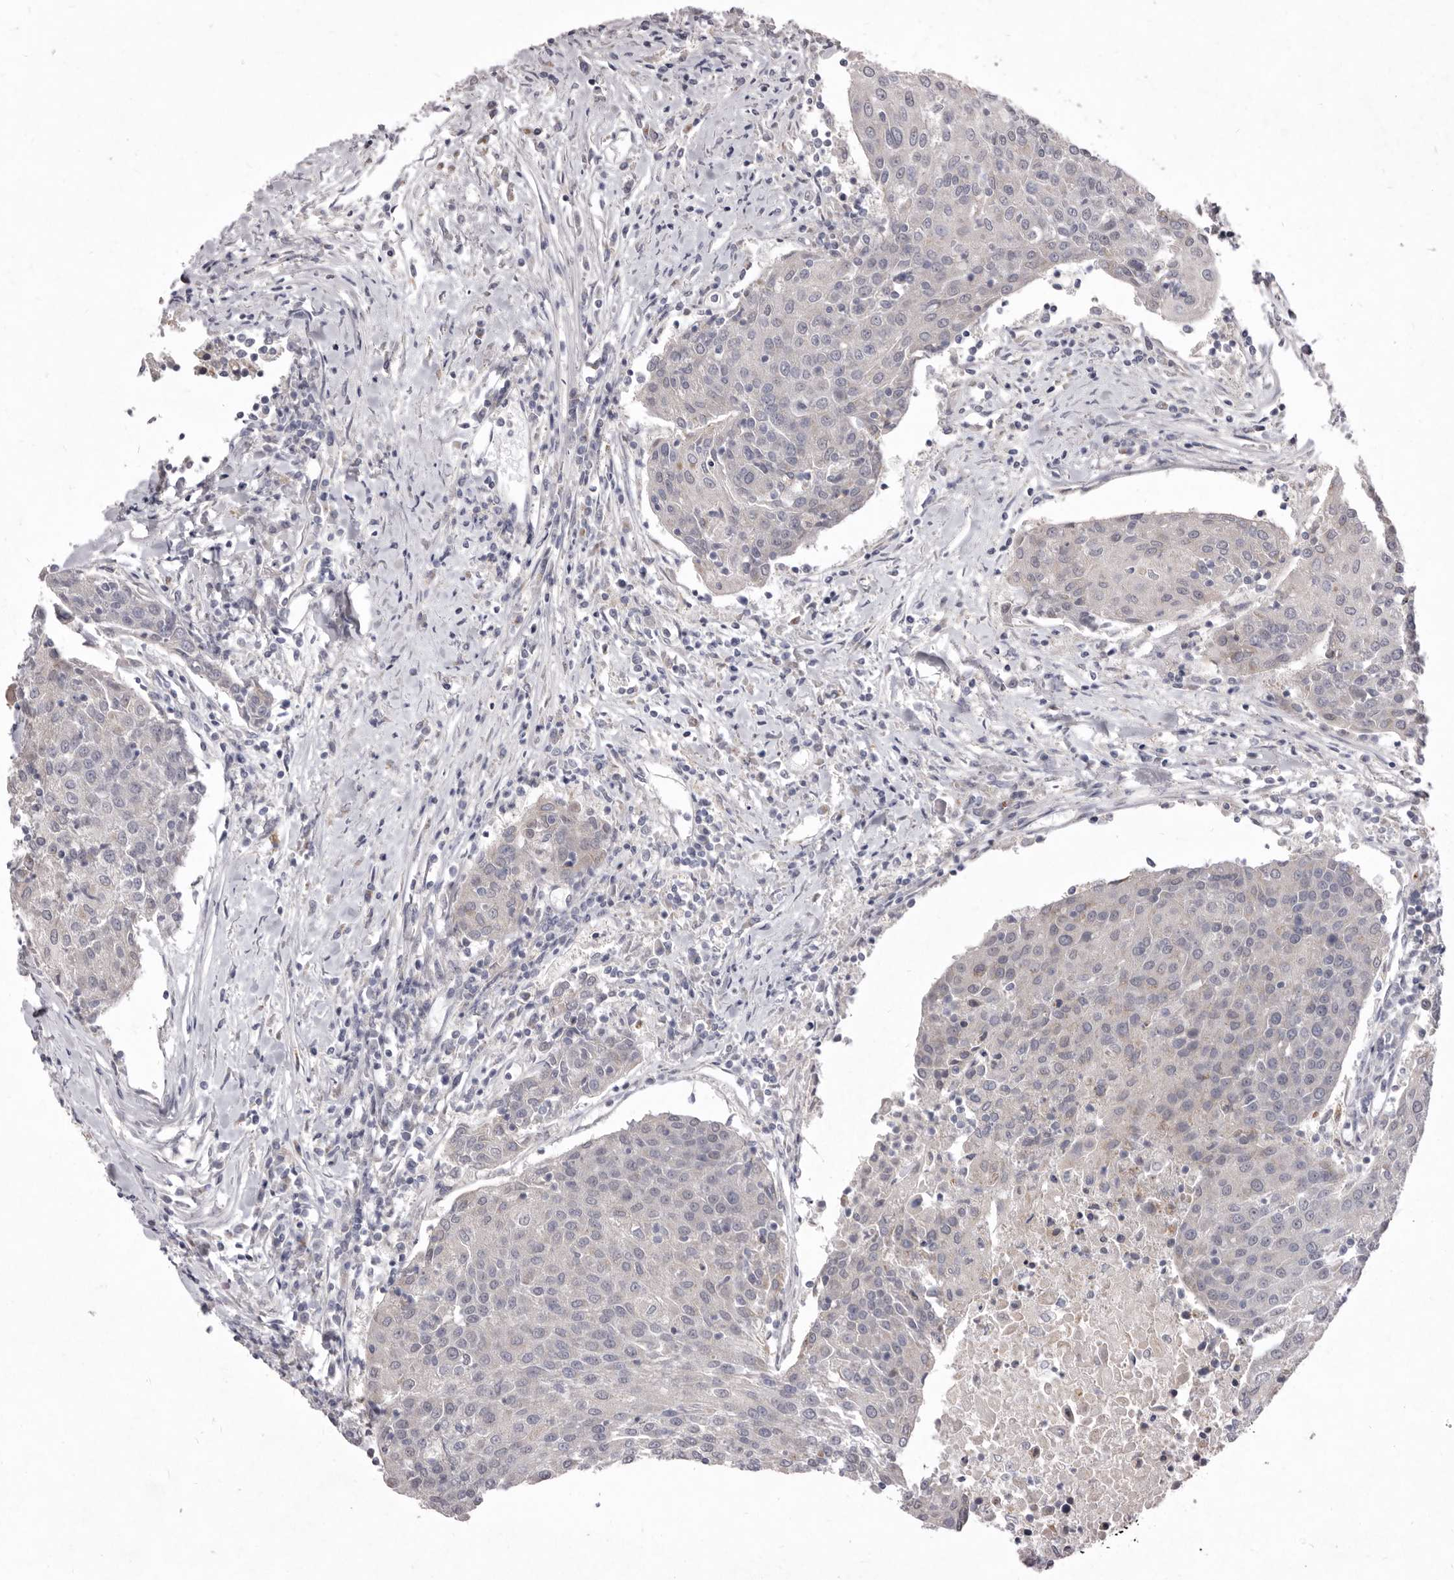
{"staining": {"intensity": "negative", "quantity": "none", "location": "none"}, "tissue": "urothelial cancer", "cell_type": "Tumor cells", "image_type": "cancer", "snomed": [{"axis": "morphology", "description": "Urothelial carcinoma, High grade"}, {"axis": "topography", "description": "Urinary bladder"}], "caption": "This micrograph is of urothelial cancer stained with IHC to label a protein in brown with the nuclei are counter-stained blue. There is no staining in tumor cells.", "gene": "P2RX6", "patient": {"sex": "female", "age": 85}}